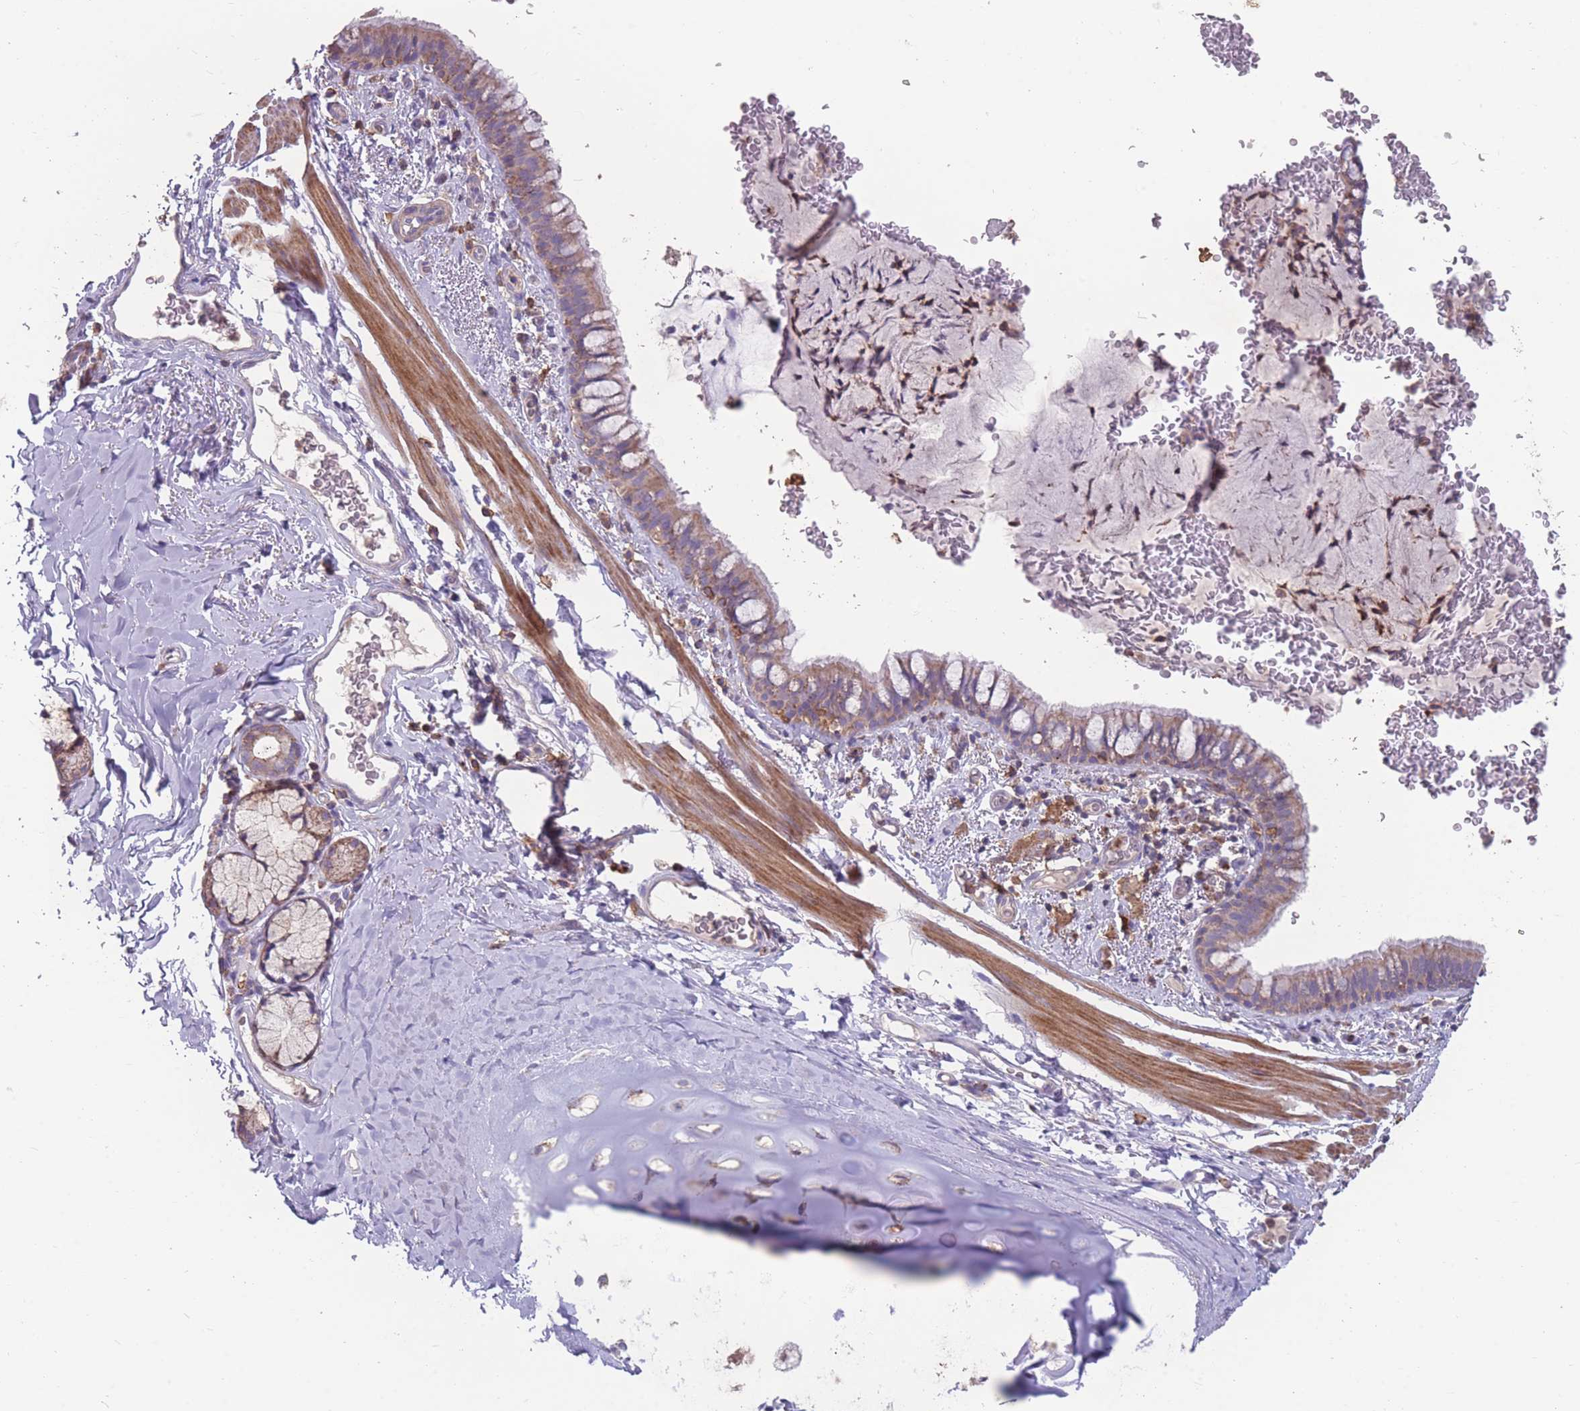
{"staining": {"intensity": "moderate", "quantity": ">75%", "location": "cytoplasmic/membranous"}, "tissue": "bronchus", "cell_type": "Respiratory epithelial cells", "image_type": "normal", "snomed": [{"axis": "morphology", "description": "Normal tissue, NOS"}, {"axis": "topography", "description": "Cartilage tissue"}, {"axis": "topography", "description": "Bronchus"}], "caption": "An IHC image of benign tissue is shown. Protein staining in brown highlights moderate cytoplasmic/membranous positivity in bronchus within respiratory epithelial cells. The protein of interest is shown in brown color, while the nuclei are stained blue.", "gene": "CD33", "patient": {"sex": "female", "age": 36}}